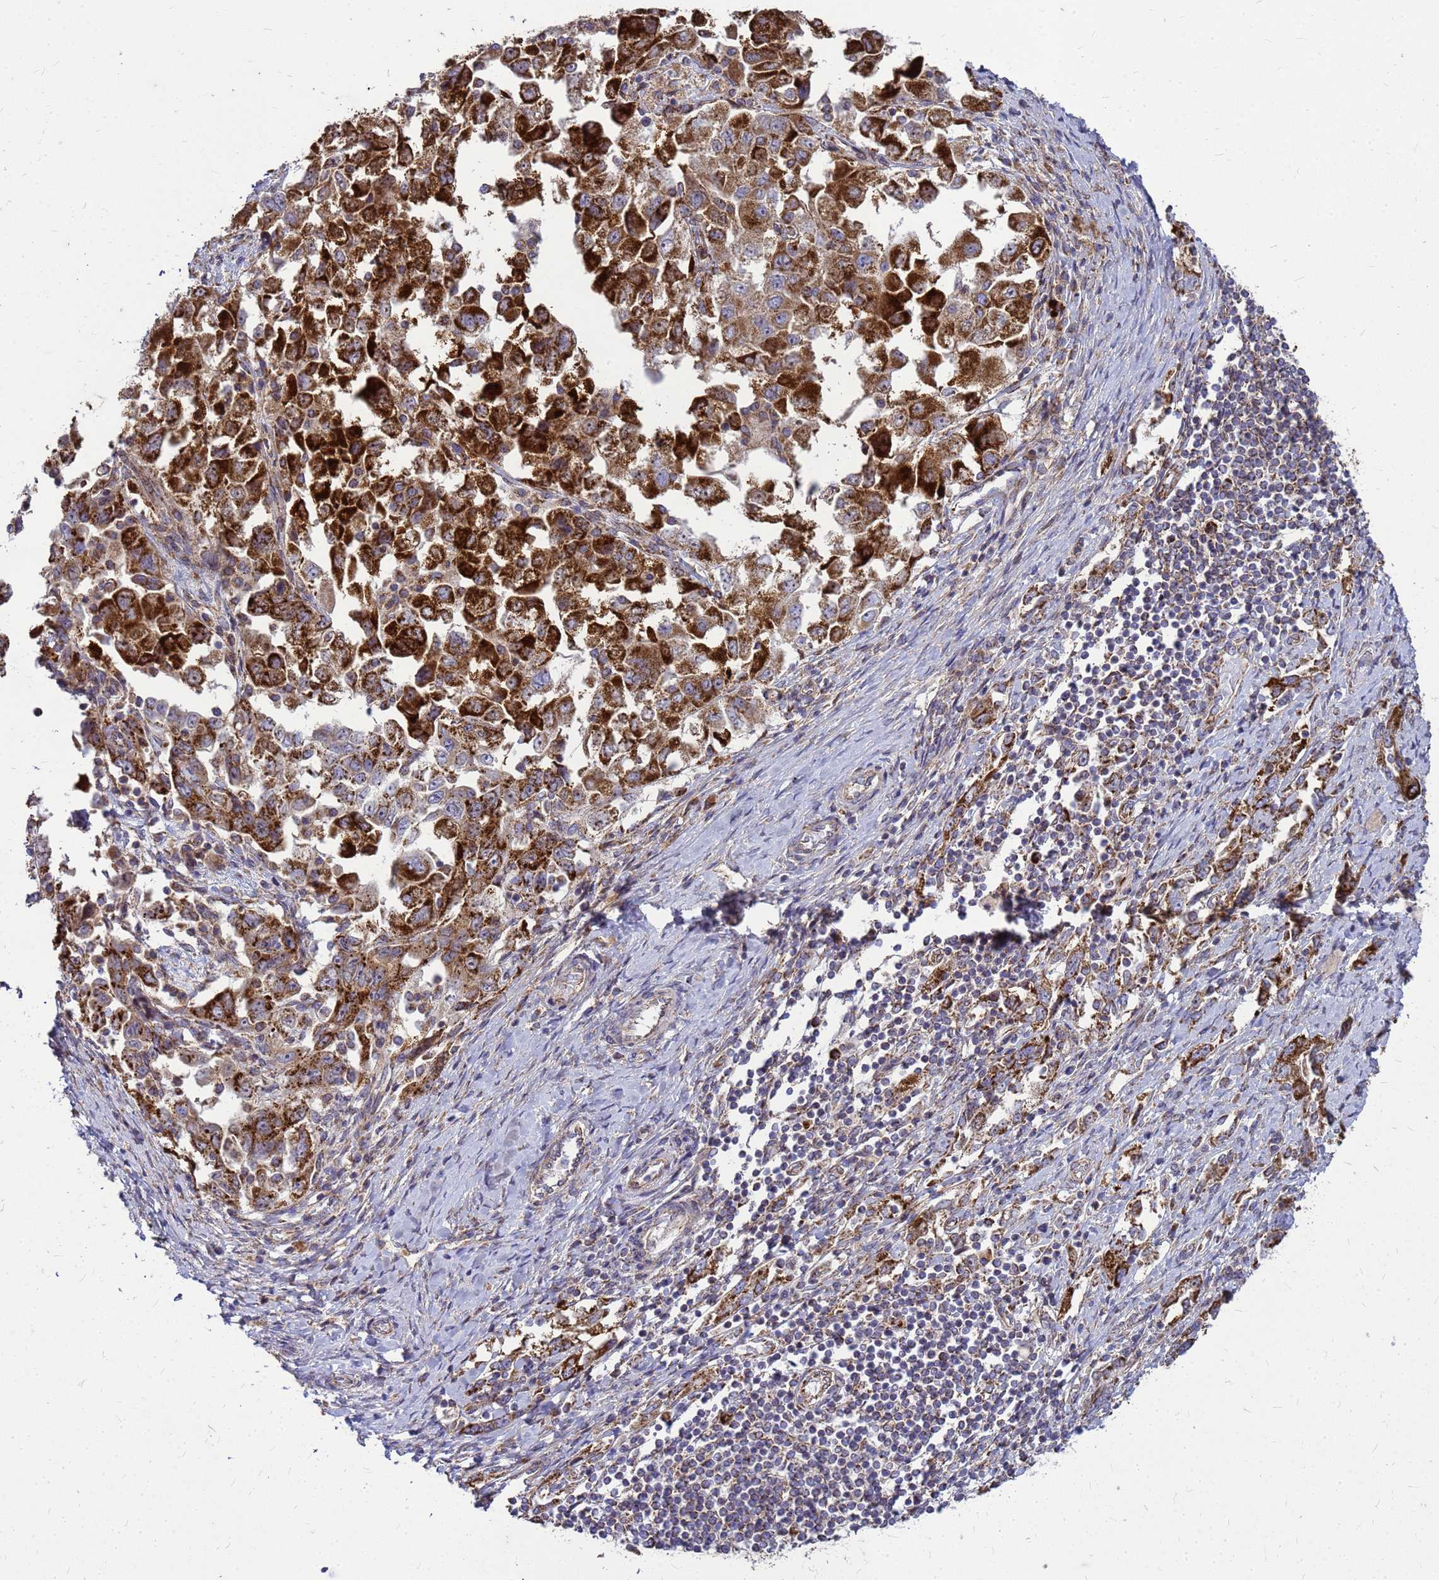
{"staining": {"intensity": "strong", "quantity": ">75%", "location": "cytoplasmic/membranous"}, "tissue": "ovarian cancer", "cell_type": "Tumor cells", "image_type": "cancer", "snomed": [{"axis": "morphology", "description": "Carcinoma, NOS"}, {"axis": "morphology", "description": "Cystadenocarcinoma, serous, NOS"}, {"axis": "topography", "description": "Ovary"}], "caption": "Protein staining of ovarian cancer tissue exhibits strong cytoplasmic/membranous staining in approximately >75% of tumor cells.", "gene": "FSTL4", "patient": {"sex": "female", "age": 69}}